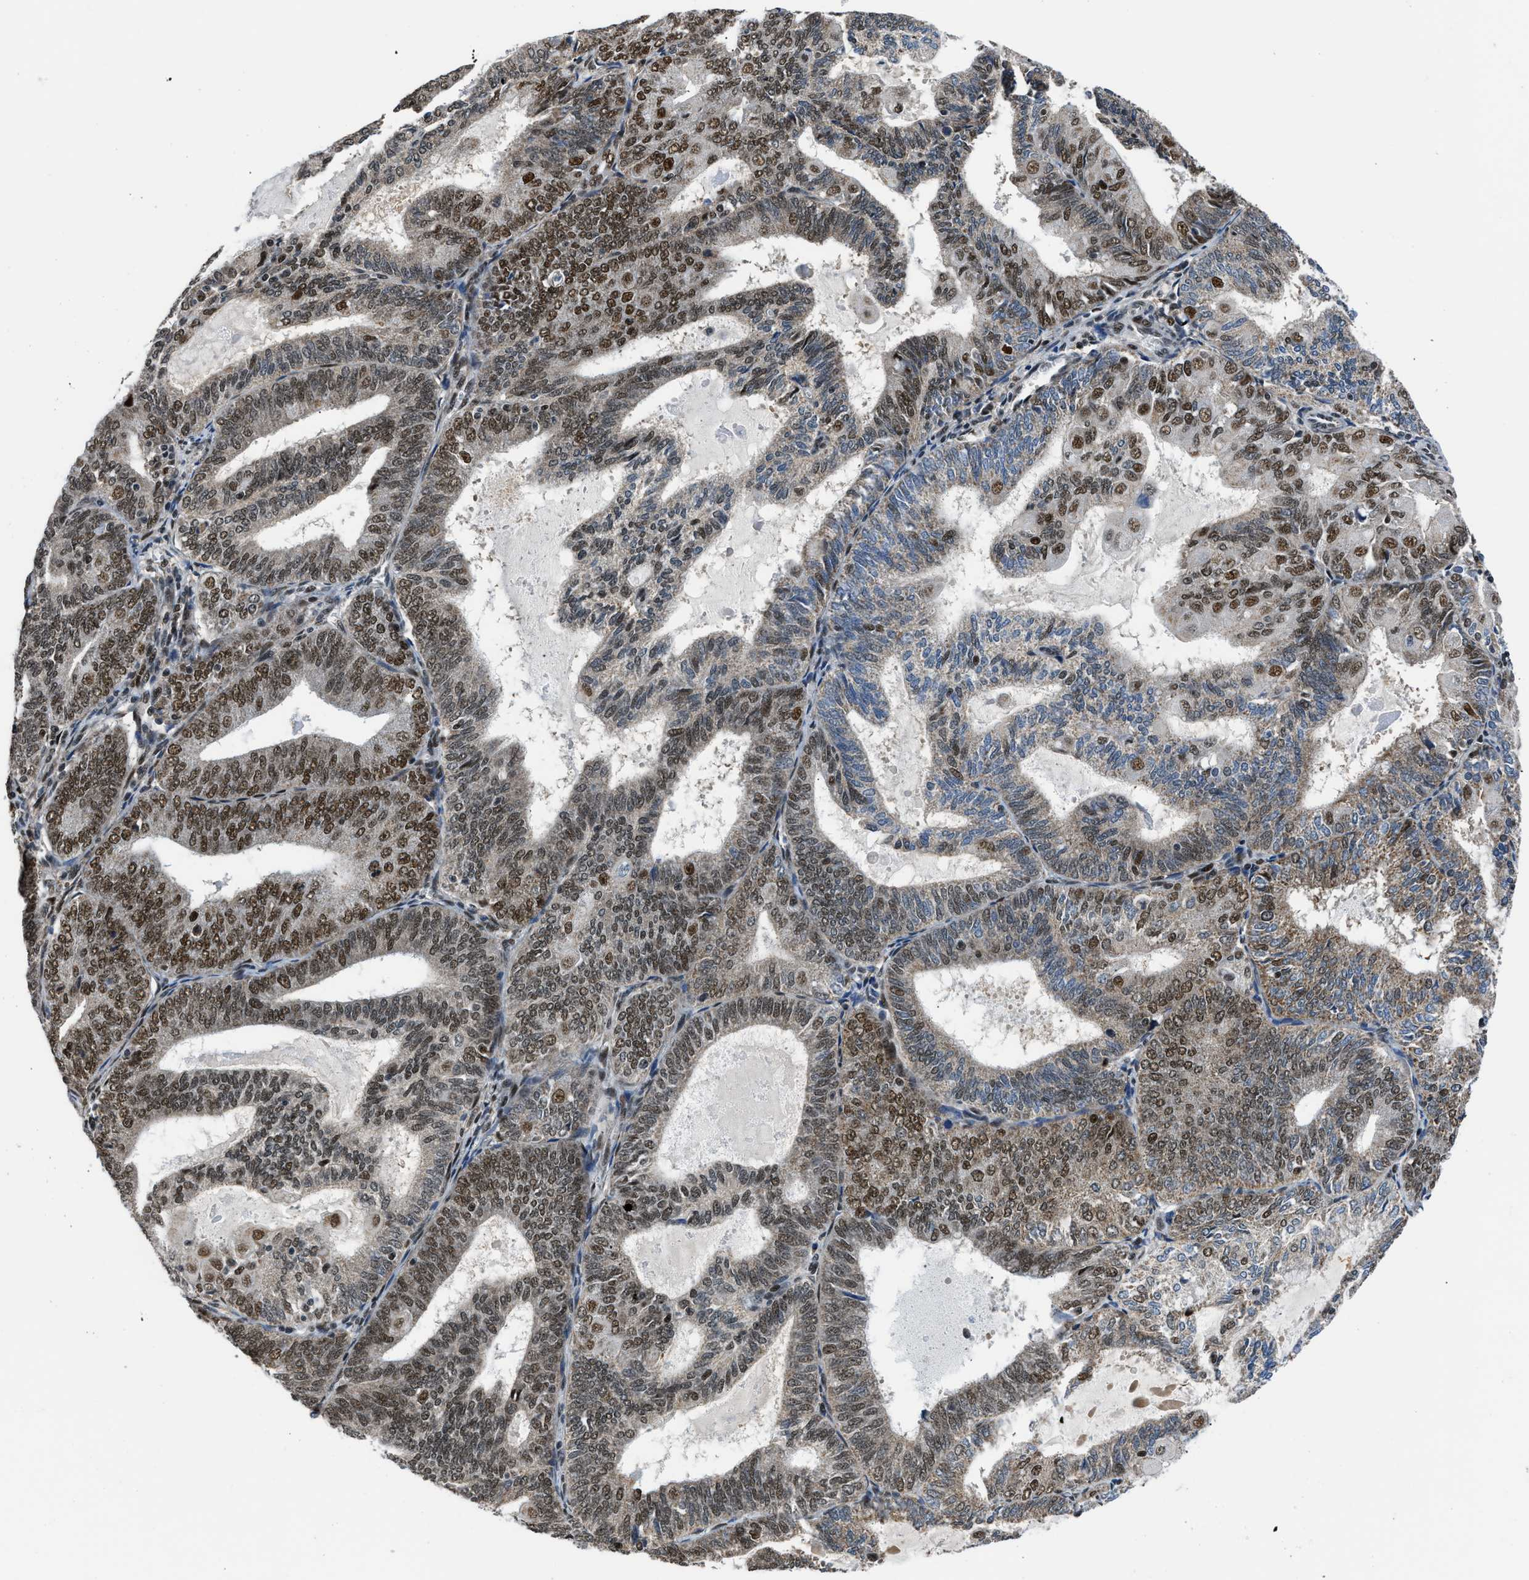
{"staining": {"intensity": "strong", "quantity": ">75%", "location": "nuclear"}, "tissue": "endometrial cancer", "cell_type": "Tumor cells", "image_type": "cancer", "snomed": [{"axis": "morphology", "description": "Adenocarcinoma, NOS"}, {"axis": "topography", "description": "Endometrium"}], "caption": "Protein expression analysis of endometrial cancer demonstrates strong nuclear expression in approximately >75% of tumor cells.", "gene": "KDM3B", "patient": {"sex": "female", "age": 81}}